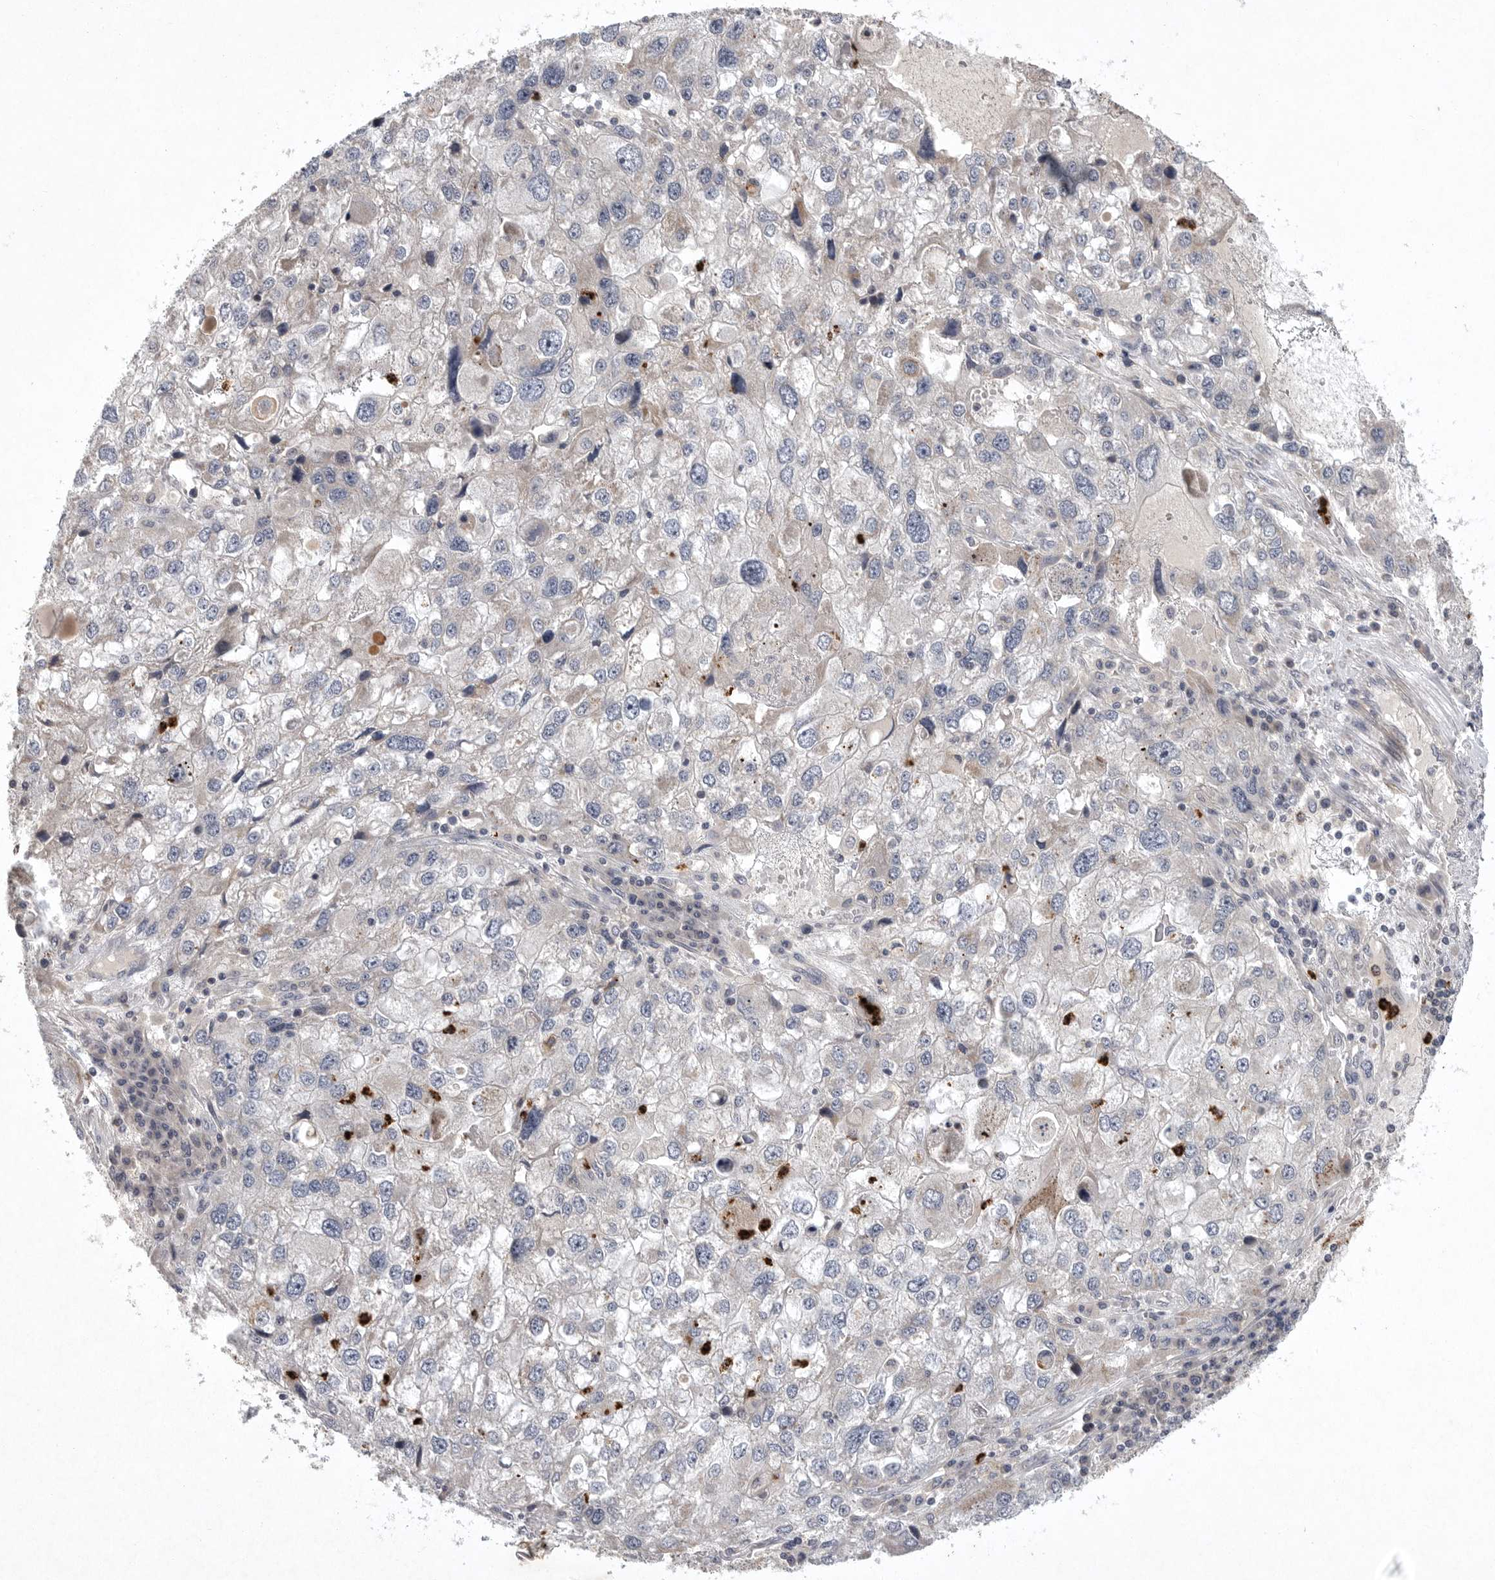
{"staining": {"intensity": "negative", "quantity": "none", "location": "none"}, "tissue": "endometrial cancer", "cell_type": "Tumor cells", "image_type": "cancer", "snomed": [{"axis": "morphology", "description": "Adenocarcinoma, NOS"}, {"axis": "topography", "description": "Endometrium"}], "caption": "Tumor cells show no significant protein staining in adenocarcinoma (endometrial).", "gene": "UBE3D", "patient": {"sex": "female", "age": 49}}